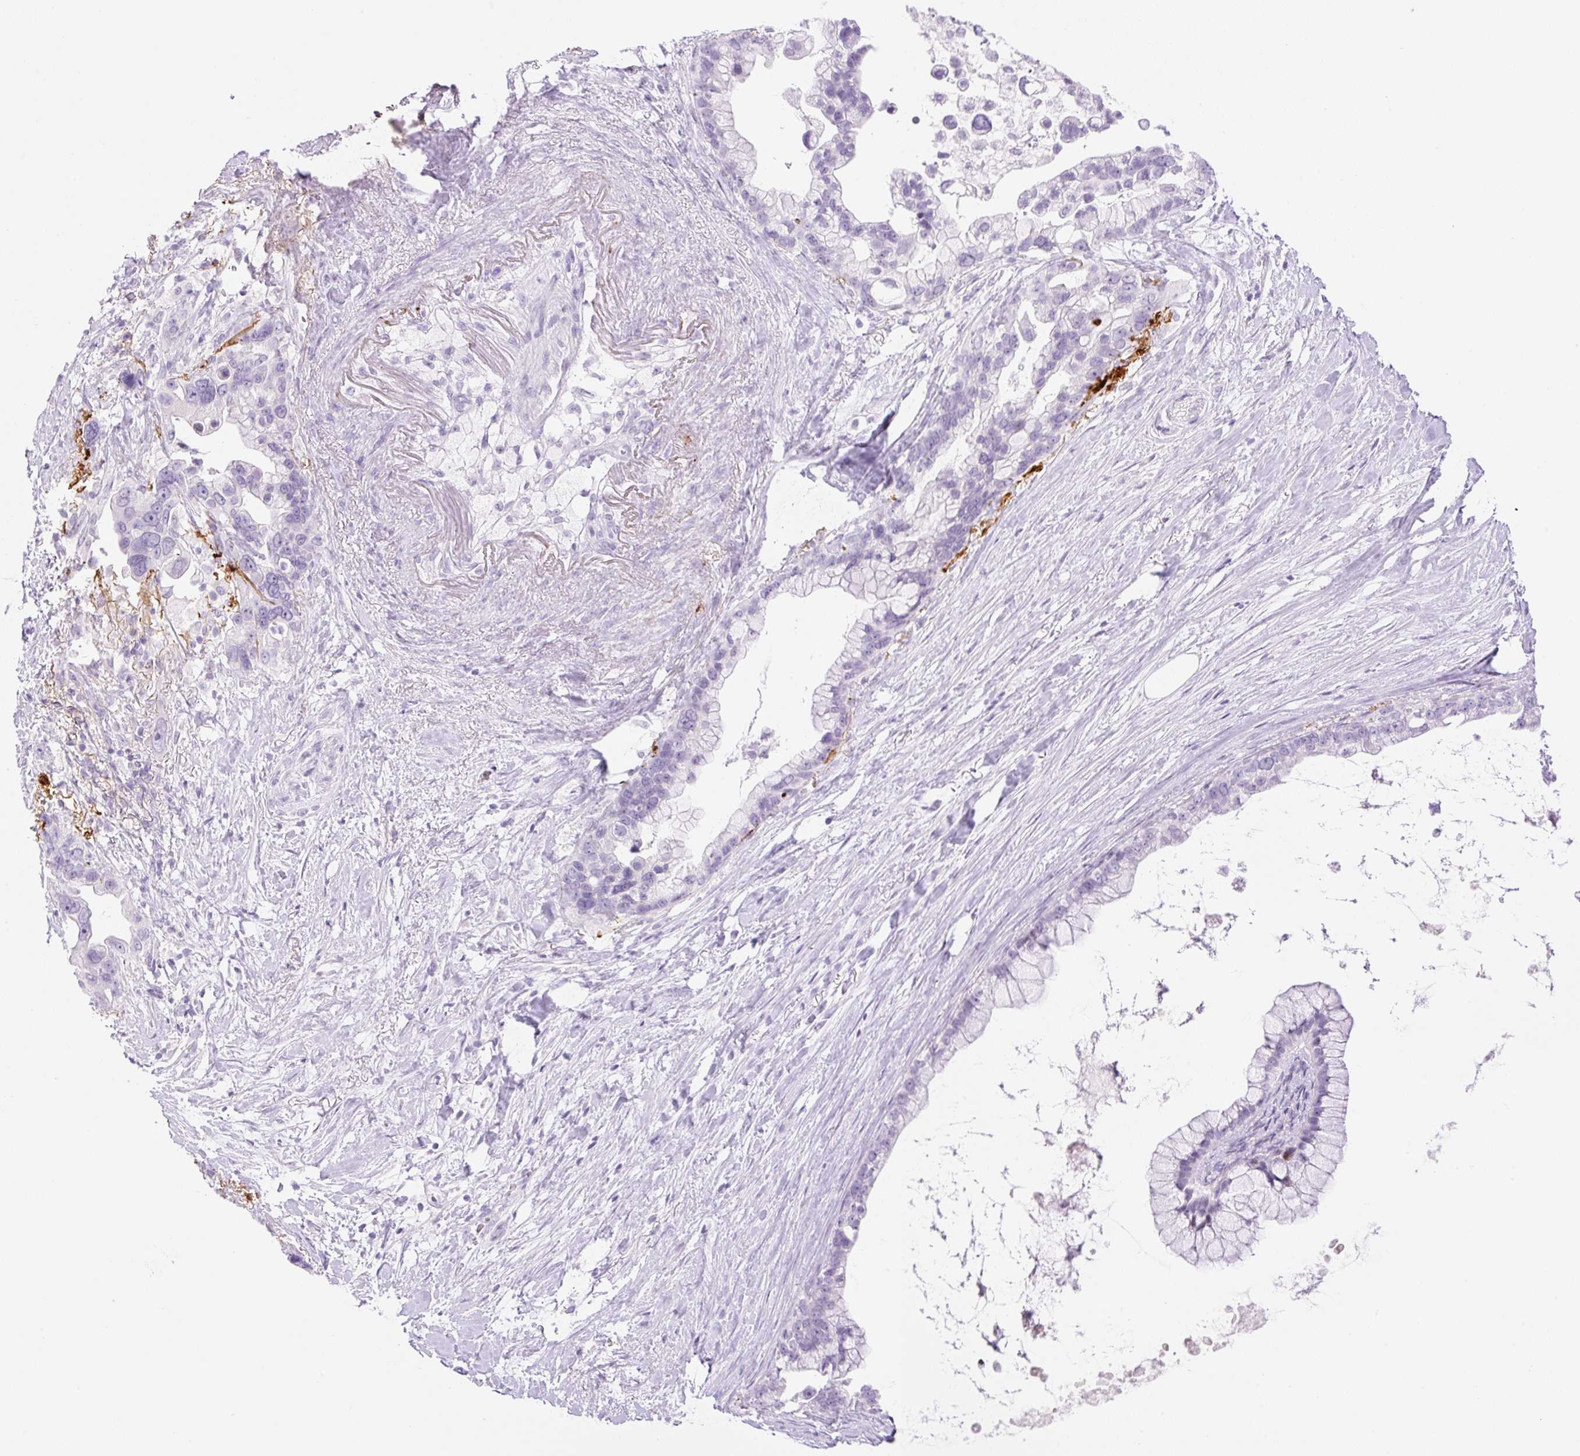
{"staining": {"intensity": "negative", "quantity": "none", "location": "none"}, "tissue": "pancreatic cancer", "cell_type": "Tumor cells", "image_type": "cancer", "snomed": [{"axis": "morphology", "description": "Adenocarcinoma, NOS"}, {"axis": "topography", "description": "Pancreas"}], "caption": "Protein analysis of adenocarcinoma (pancreatic) displays no significant staining in tumor cells. (Immunohistochemistry, brightfield microscopy, high magnification).", "gene": "SP140L", "patient": {"sex": "female", "age": 83}}